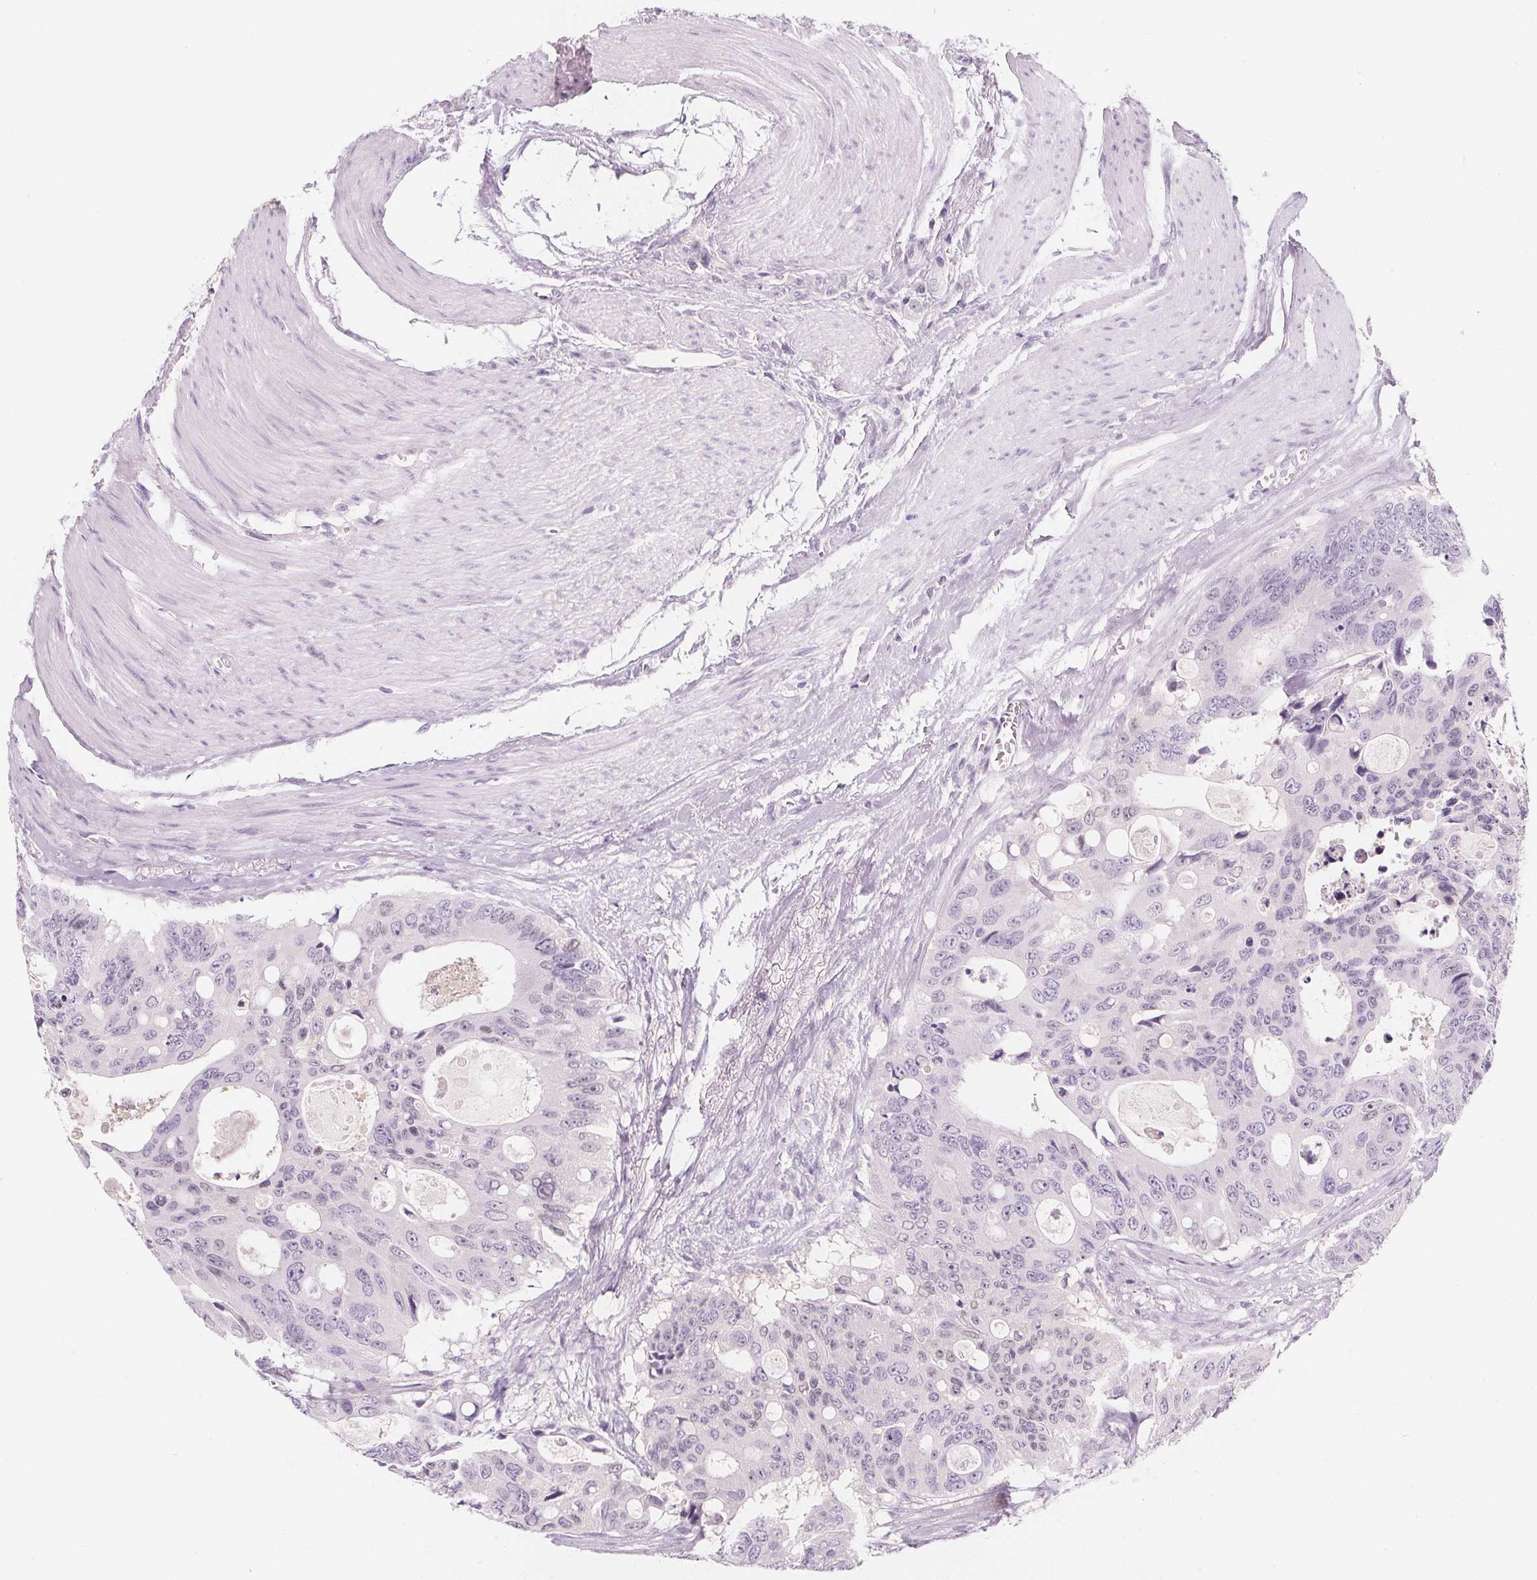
{"staining": {"intensity": "negative", "quantity": "none", "location": "none"}, "tissue": "colorectal cancer", "cell_type": "Tumor cells", "image_type": "cancer", "snomed": [{"axis": "morphology", "description": "Adenocarcinoma, NOS"}, {"axis": "topography", "description": "Rectum"}], "caption": "The immunohistochemistry (IHC) histopathology image has no significant positivity in tumor cells of colorectal adenocarcinoma tissue.", "gene": "UGP2", "patient": {"sex": "male", "age": 76}}